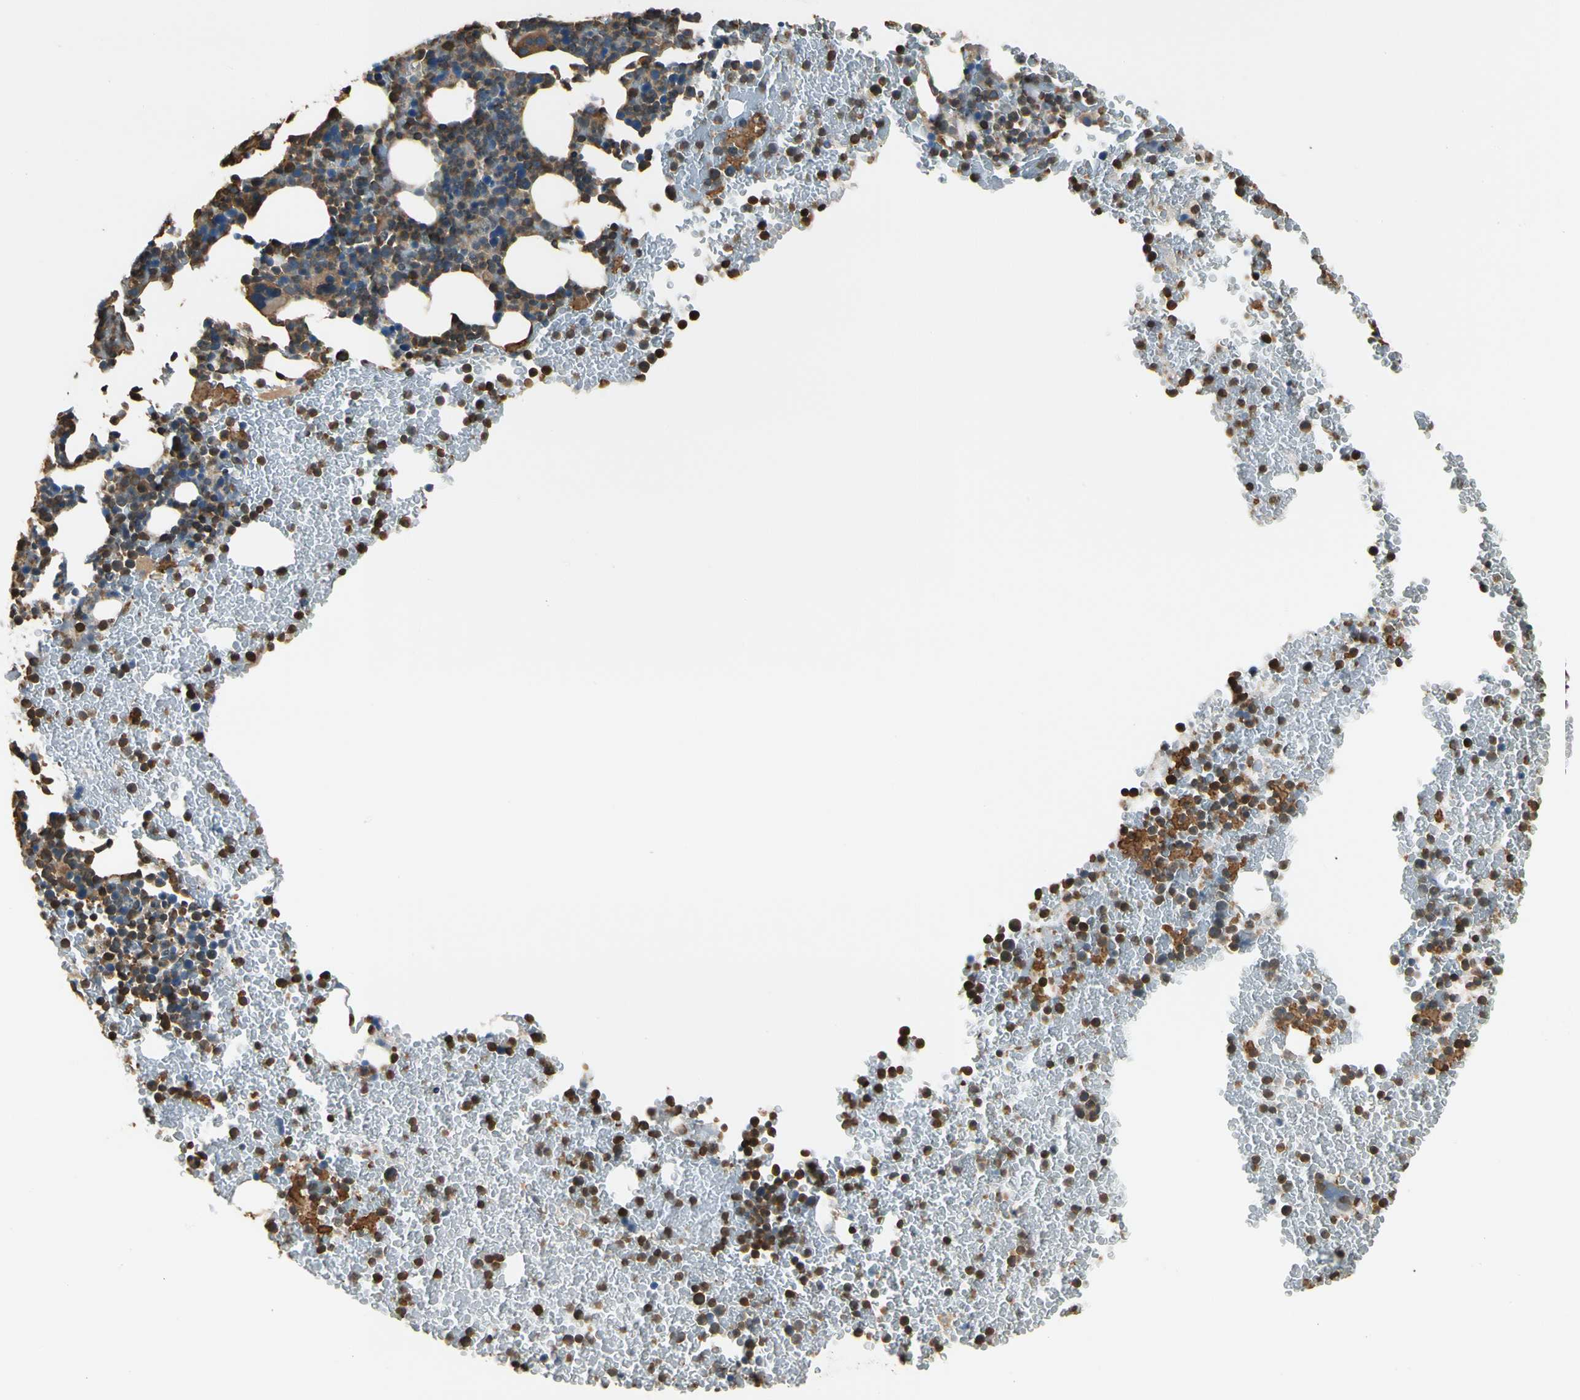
{"staining": {"intensity": "strong", "quantity": "25%-75%", "location": "cytoplasmic/membranous,nuclear"}, "tissue": "bone marrow", "cell_type": "Hematopoietic cells", "image_type": "normal", "snomed": [{"axis": "morphology", "description": "Normal tissue, NOS"}, {"axis": "topography", "description": "Bone marrow"}], "caption": "This image displays IHC staining of unremarkable human bone marrow, with high strong cytoplasmic/membranous,nuclear expression in about 25%-75% of hematopoietic cells.", "gene": "YWHAE", "patient": {"sex": "female", "age": 52}}